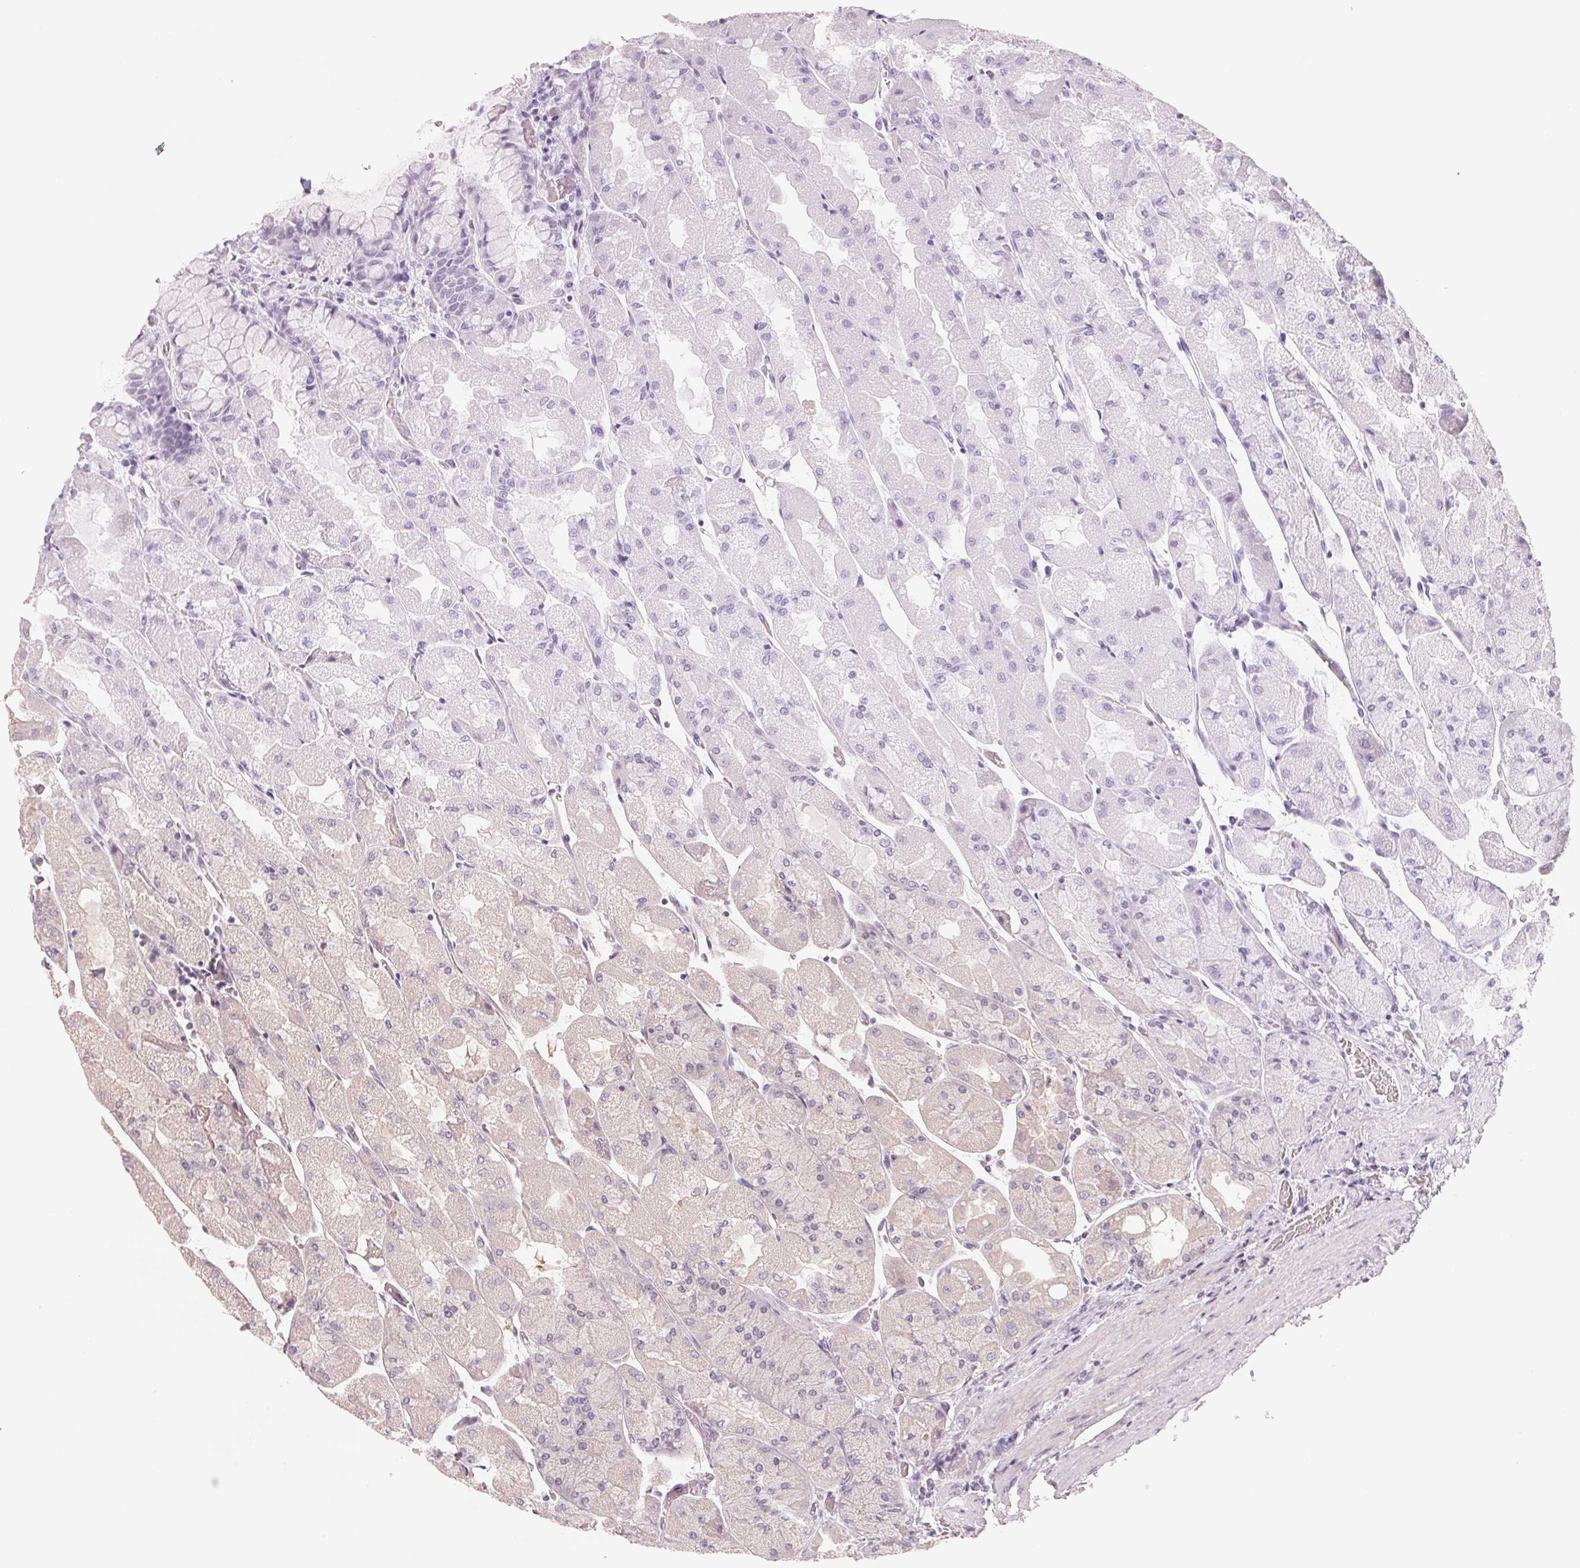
{"staining": {"intensity": "weak", "quantity": "<25%", "location": "cytoplasmic/membranous"}, "tissue": "stomach", "cell_type": "Glandular cells", "image_type": "normal", "snomed": [{"axis": "morphology", "description": "Normal tissue, NOS"}, {"axis": "topography", "description": "Stomach"}], "caption": "An image of stomach stained for a protein shows no brown staining in glandular cells. Brightfield microscopy of immunohistochemistry (IHC) stained with DAB (3,3'-diaminobenzidine) (brown) and hematoxylin (blue), captured at high magnification.", "gene": "TREH", "patient": {"sex": "female", "age": 61}}